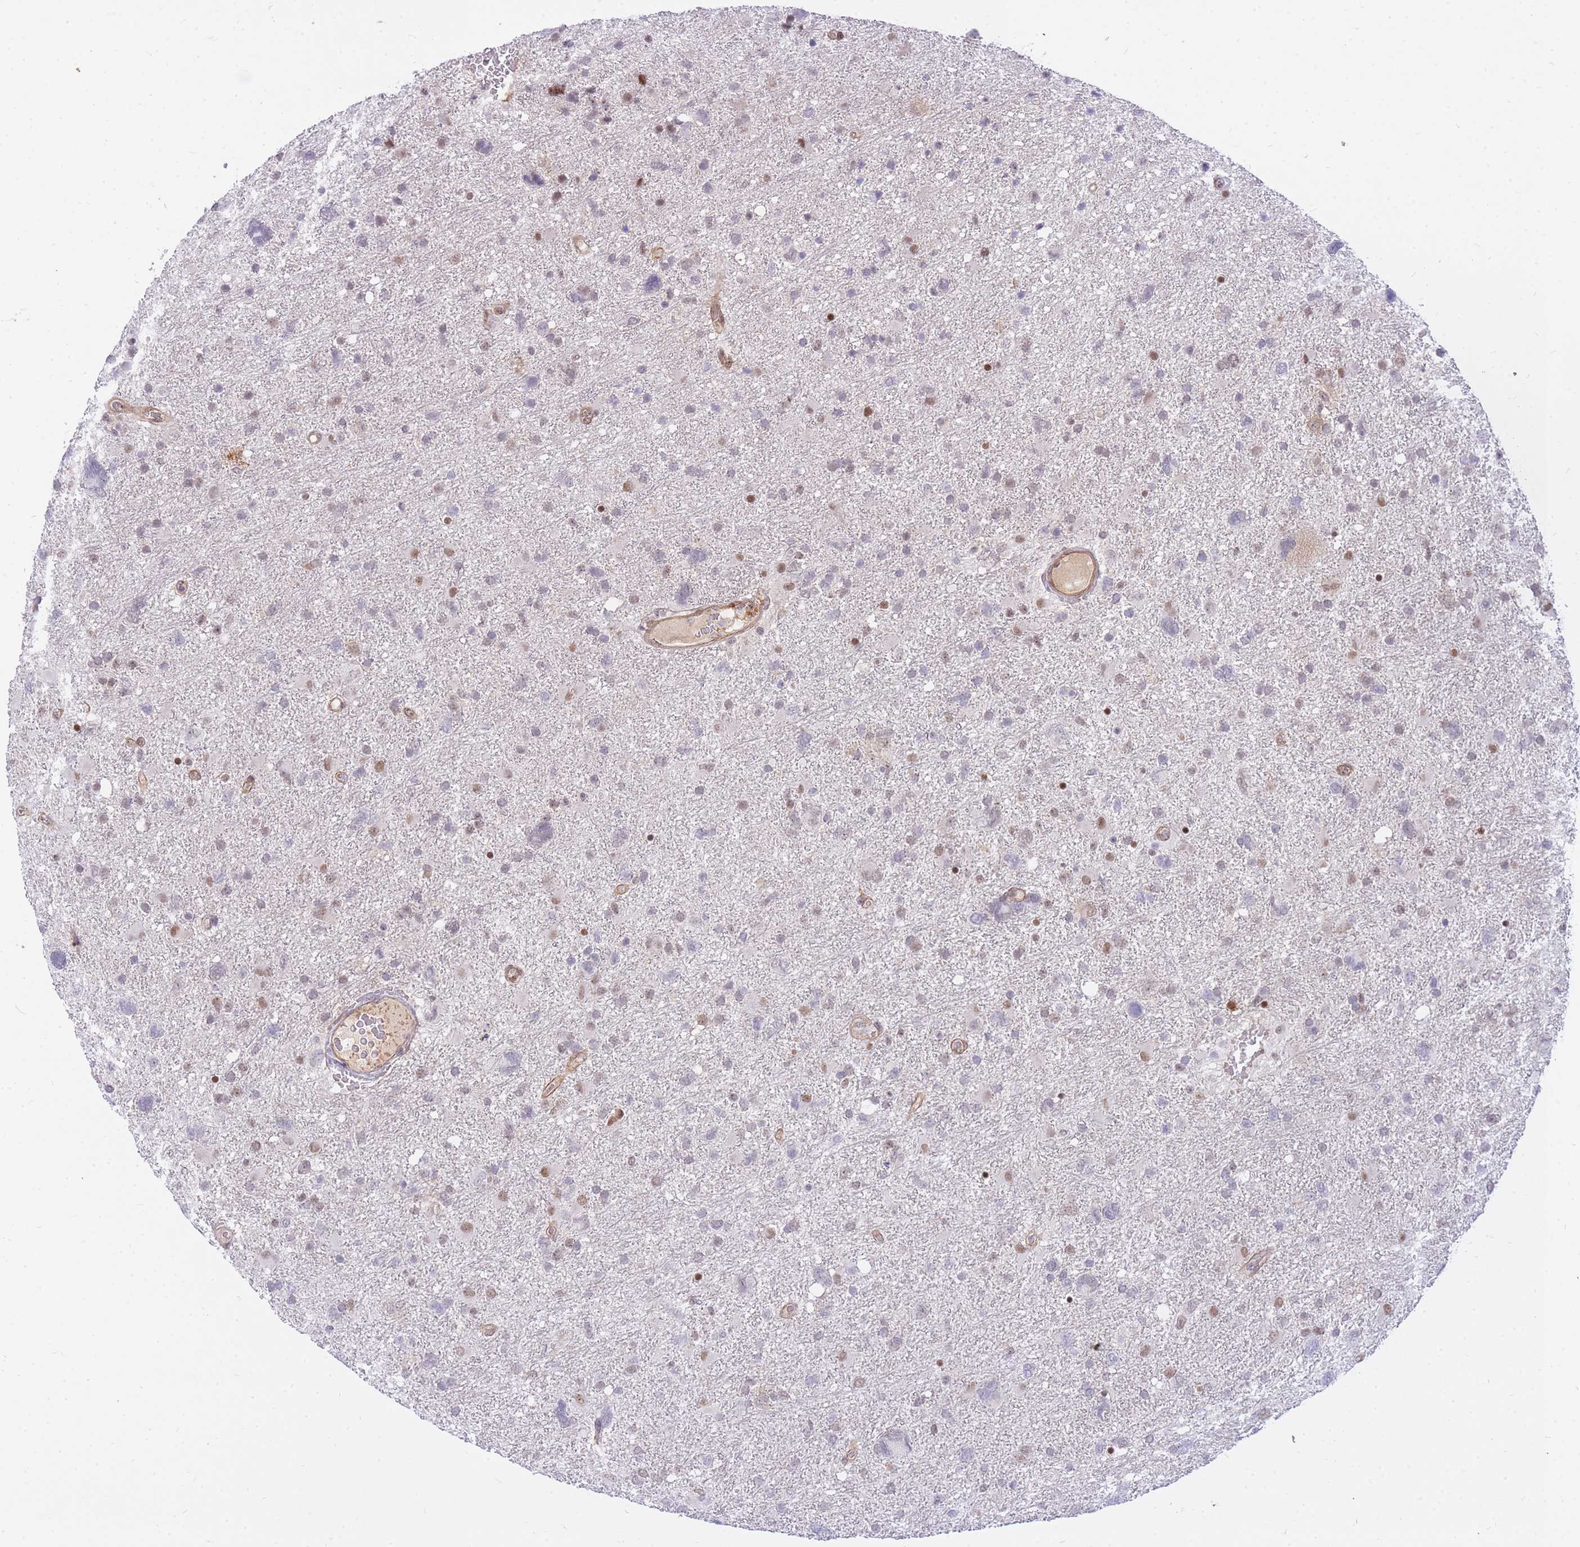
{"staining": {"intensity": "moderate", "quantity": "<25%", "location": "nuclear"}, "tissue": "glioma", "cell_type": "Tumor cells", "image_type": "cancer", "snomed": [{"axis": "morphology", "description": "Glioma, malignant, High grade"}, {"axis": "topography", "description": "Brain"}], "caption": "Human glioma stained with a brown dye displays moderate nuclear positive expression in approximately <25% of tumor cells.", "gene": "TLE2", "patient": {"sex": "male", "age": 61}}